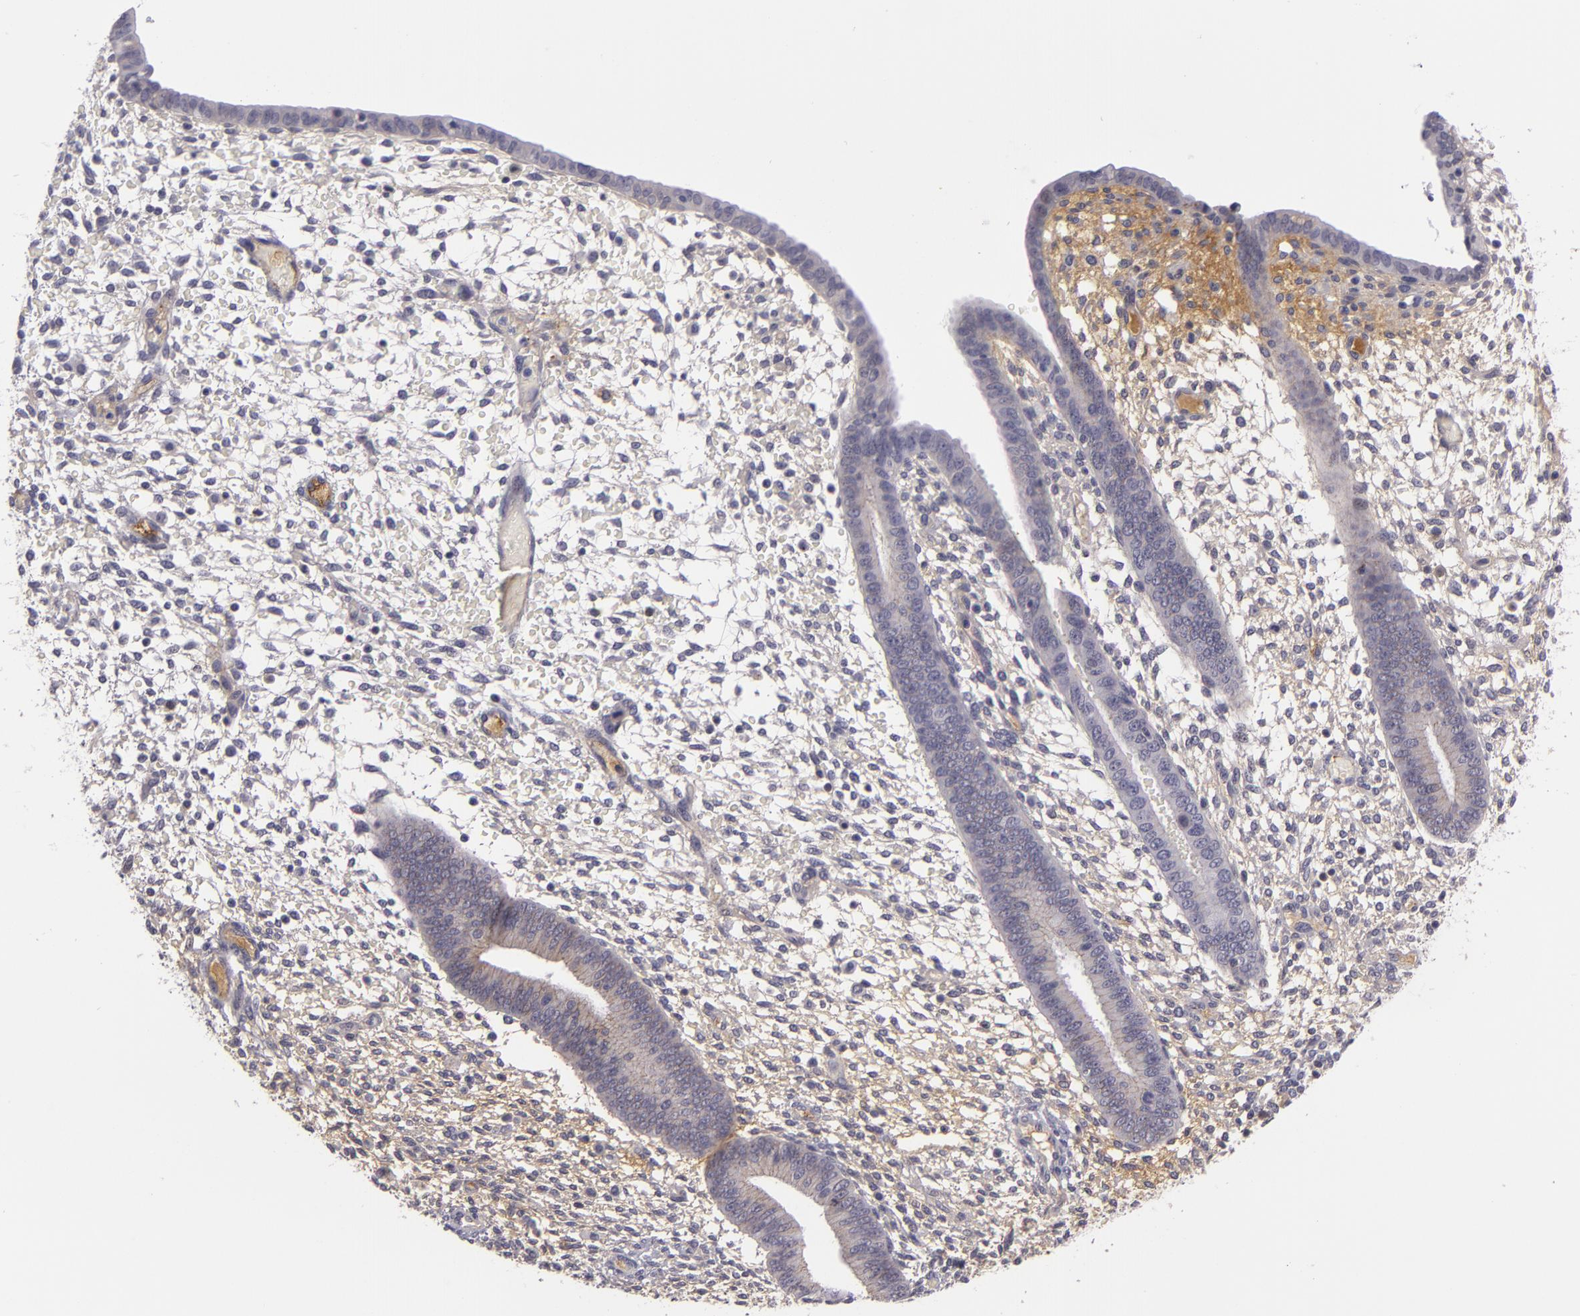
{"staining": {"intensity": "negative", "quantity": "none", "location": "none"}, "tissue": "endometrium", "cell_type": "Cells in endometrial stroma", "image_type": "normal", "snomed": [{"axis": "morphology", "description": "Normal tissue, NOS"}, {"axis": "topography", "description": "Endometrium"}], "caption": "A micrograph of endometrium stained for a protein displays no brown staining in cells in endometrial stroma. Nuclei are stained in blue.", "gene": "CTNNB1", "patient": {"sex": "female", "age": 42}}